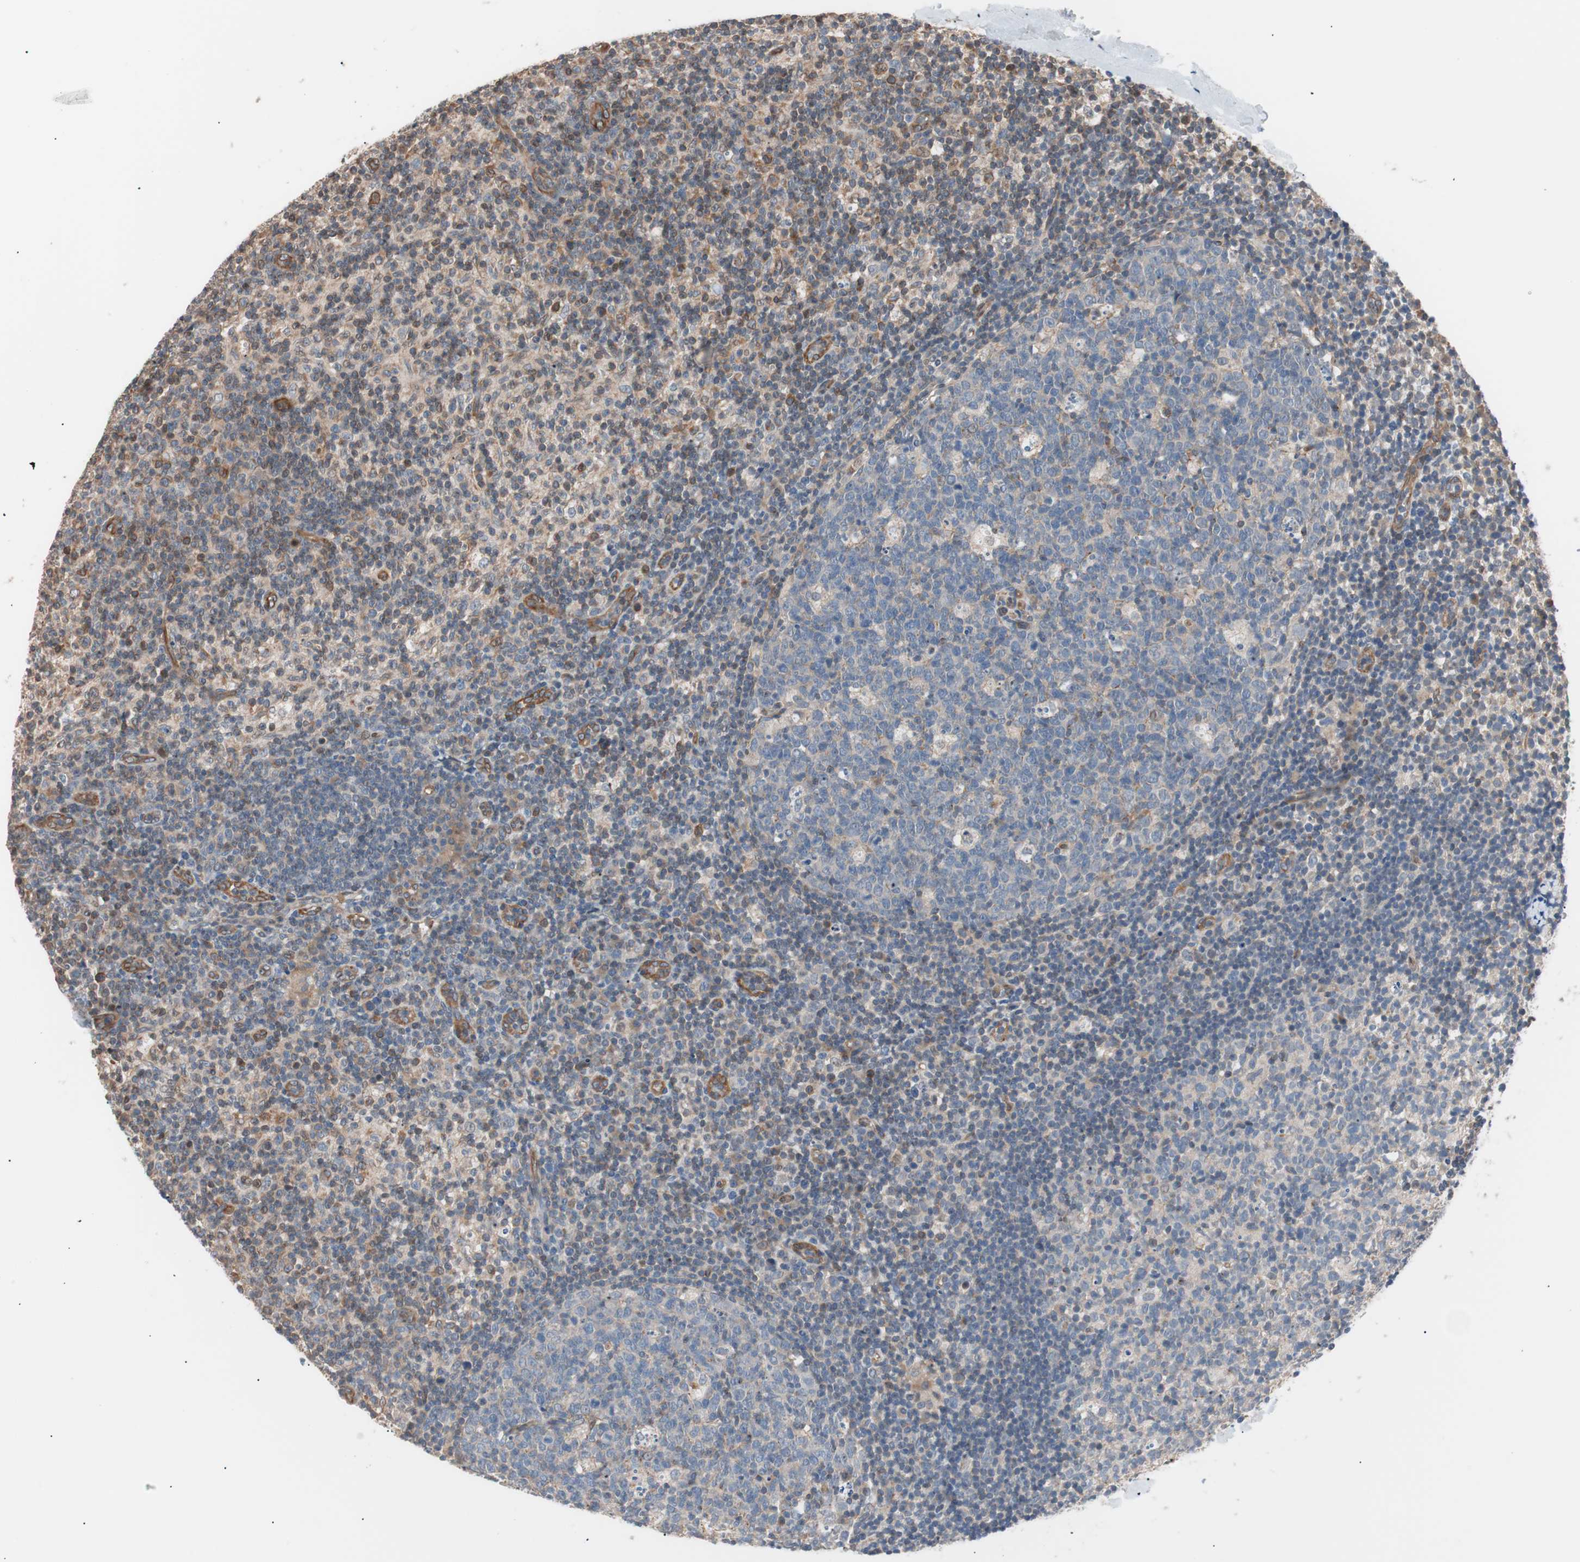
{"staining": {"intensity": "weak", "quantity": "<25%", "location": "cytoplasmic/membranous"}, "tissue": "lymph node", "cell_type": "Germinal center cells", "image_type": "normal", "snomed": [{"axis": "morphology", "description": "Normal tissue, NOS"}, {"axis": "morphology", "description": "Inflammation, NOS"}, {"axis": "topography", "description": "Lymph node"}], "caption": "Human lymph node stained for a protein using immunohistochemistry demonstrates no expression in germinal center cells.", "gene": "SMG1", "patient": {"sex": "male", "age": 55}}